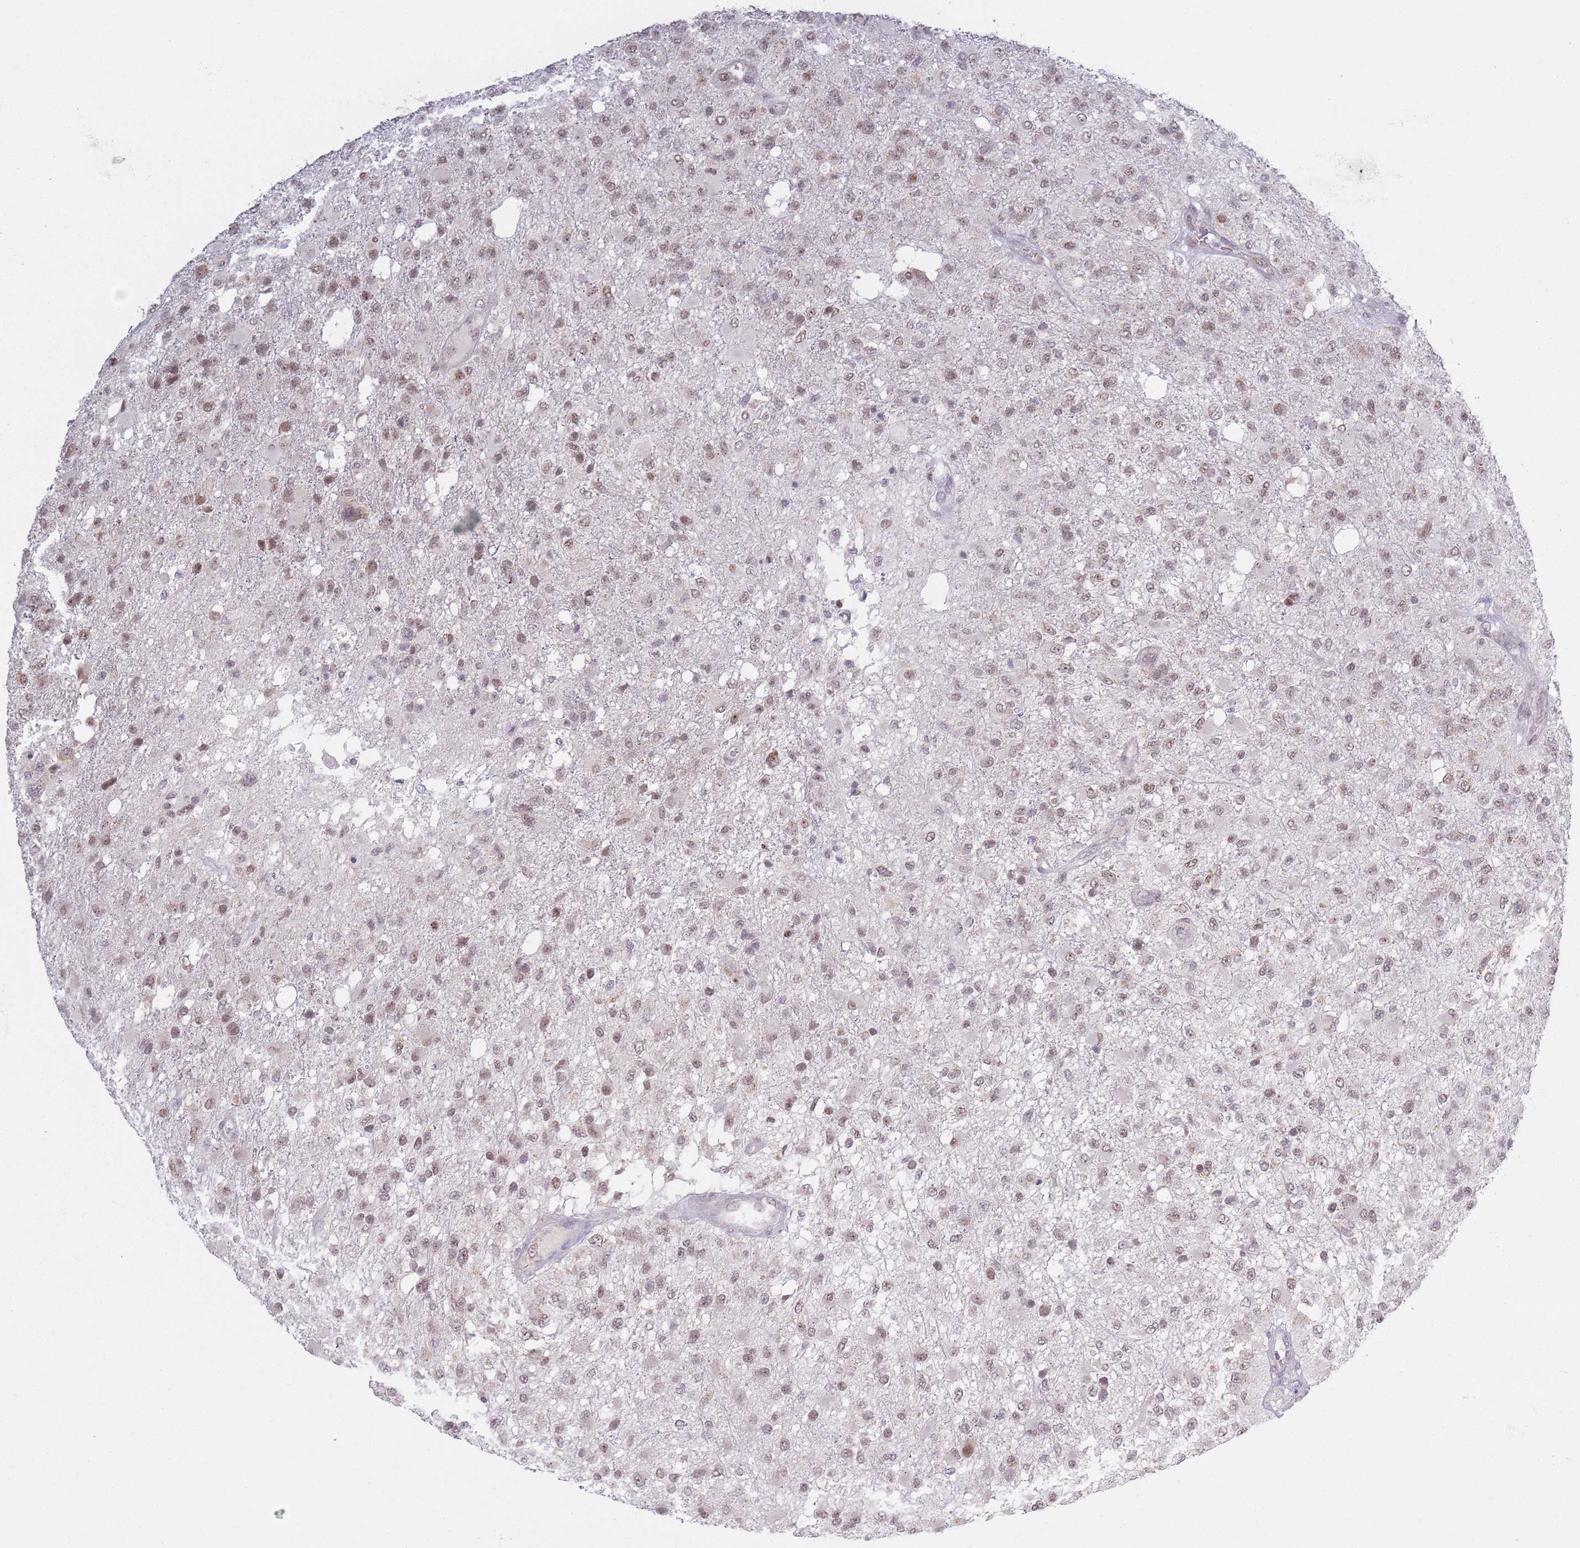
{"staining": {"intensity": "moderate", "quantity": ">75%", "location": "nuclear"}, "tissue": "glioma", "cell_type": "Tumor cells", "image_type": "cancer", "snomed": [{"axis": "morphology", "description": "Glioma, malignant, High grade"}, {"axis": "topography", "description": "Brain"}], "caption": "DAB (3,3'-diaminobenzidine) immunohistochemical staining of human malignant high-grade glioma reveals moderate nuclear protein staining in about >75% of tumor cells.", "gene": "MRPL34", "patient": {"sex": "female", "age": 74}}